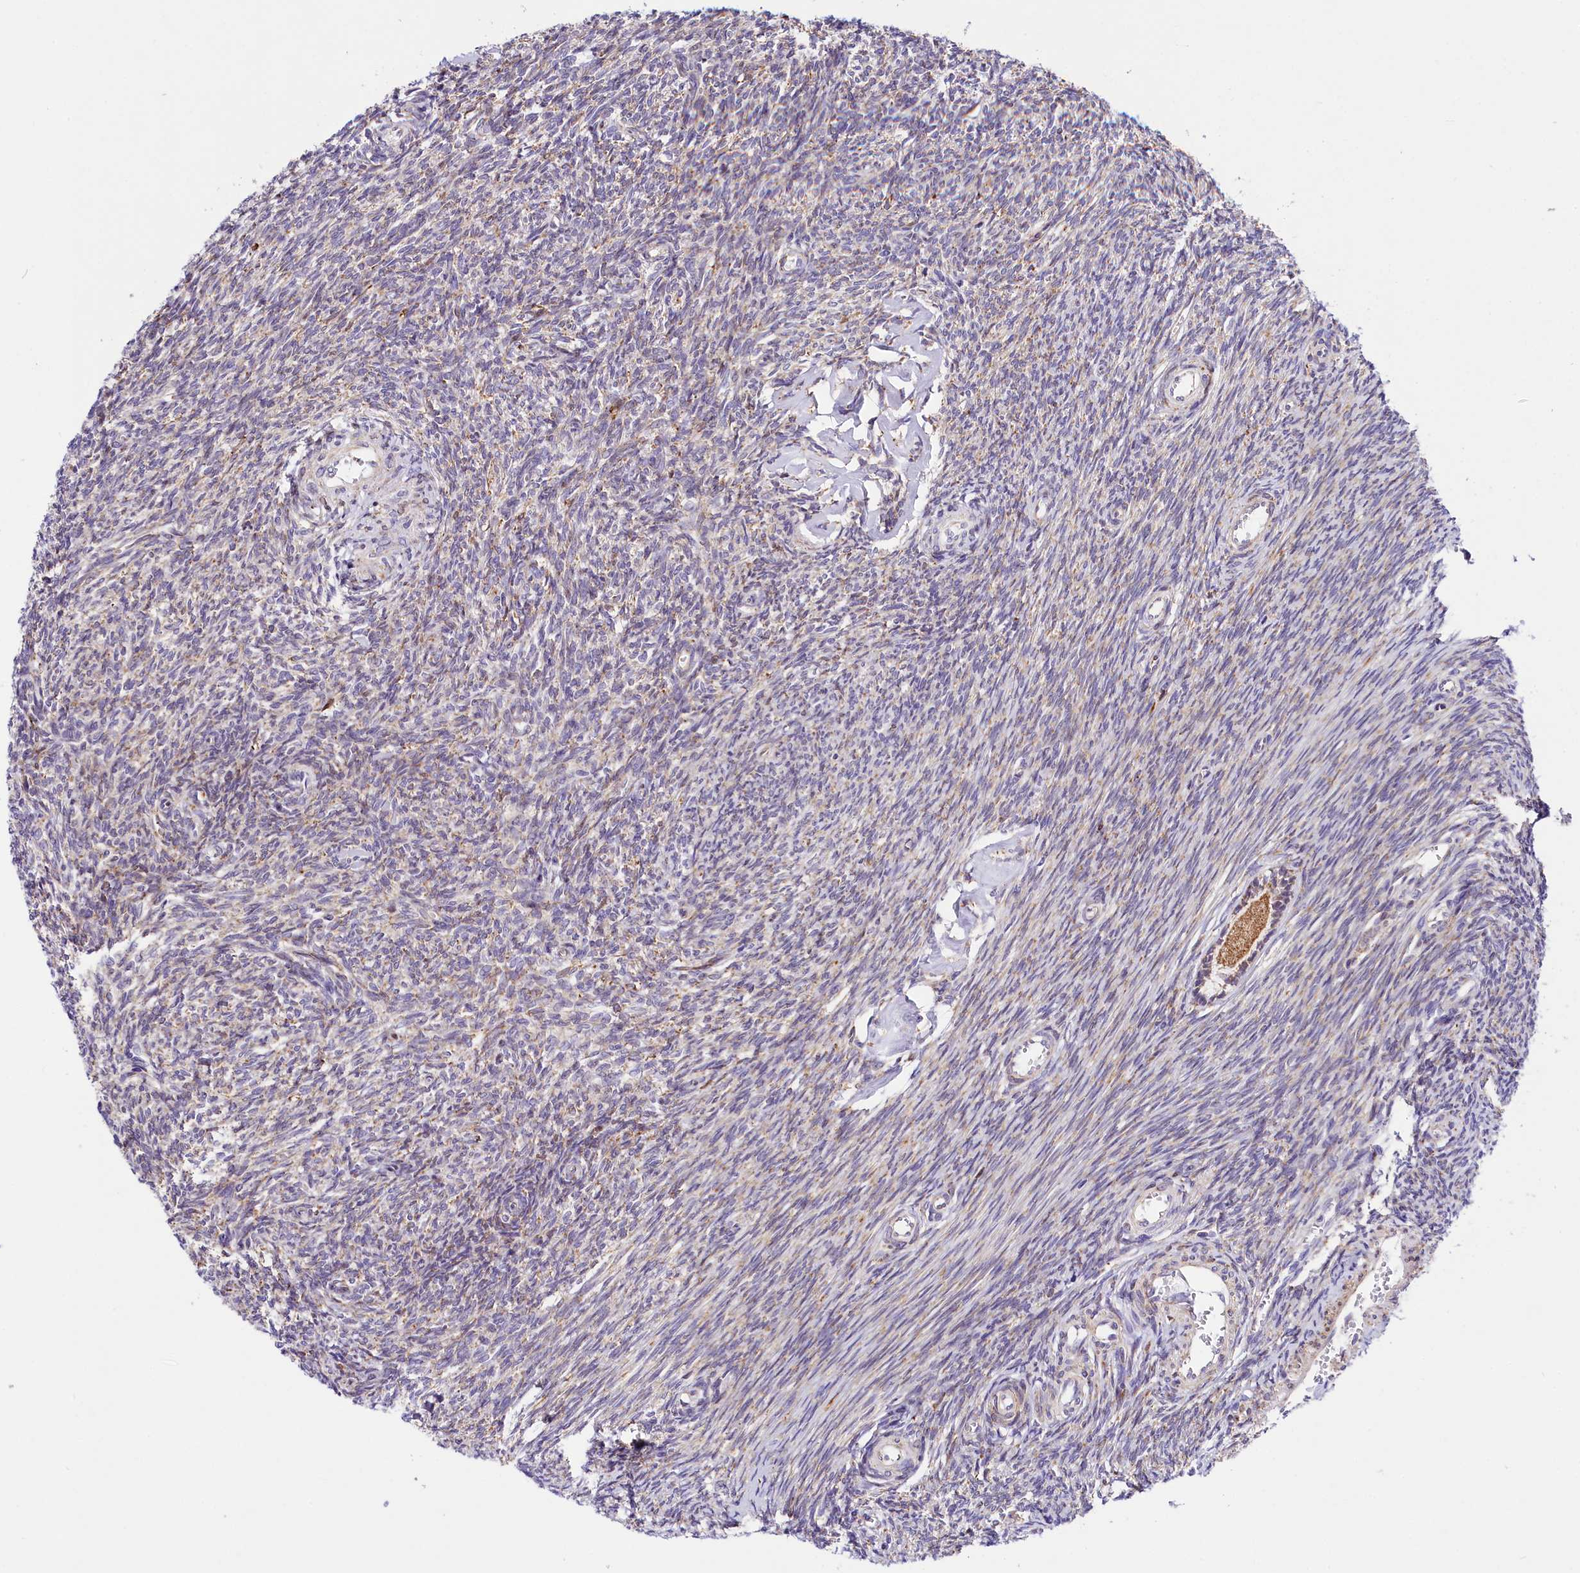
{"staining": {"intensity": "weak", "quantity": "25%-75%", "location": "cytoplasmic/membranous"}, "tissue": "ovary", "cell_type": "Ovarian stroma cells", "image_type": "normal", "snomed": [{"axis": "morphology", "description": "Normal tissue, NOS"}, {"axis": "topography", "description": "Ovary"}], "caption": "The histopathology image displays immunohistochemical staining of unremarkable ovary. There is weak cytoplasmic/membranous staining is seen in approximately 25%-75% of ovarian stroma cells.", "gene": "ITGA1", "patient": {"sex": "female", "age": 44}}